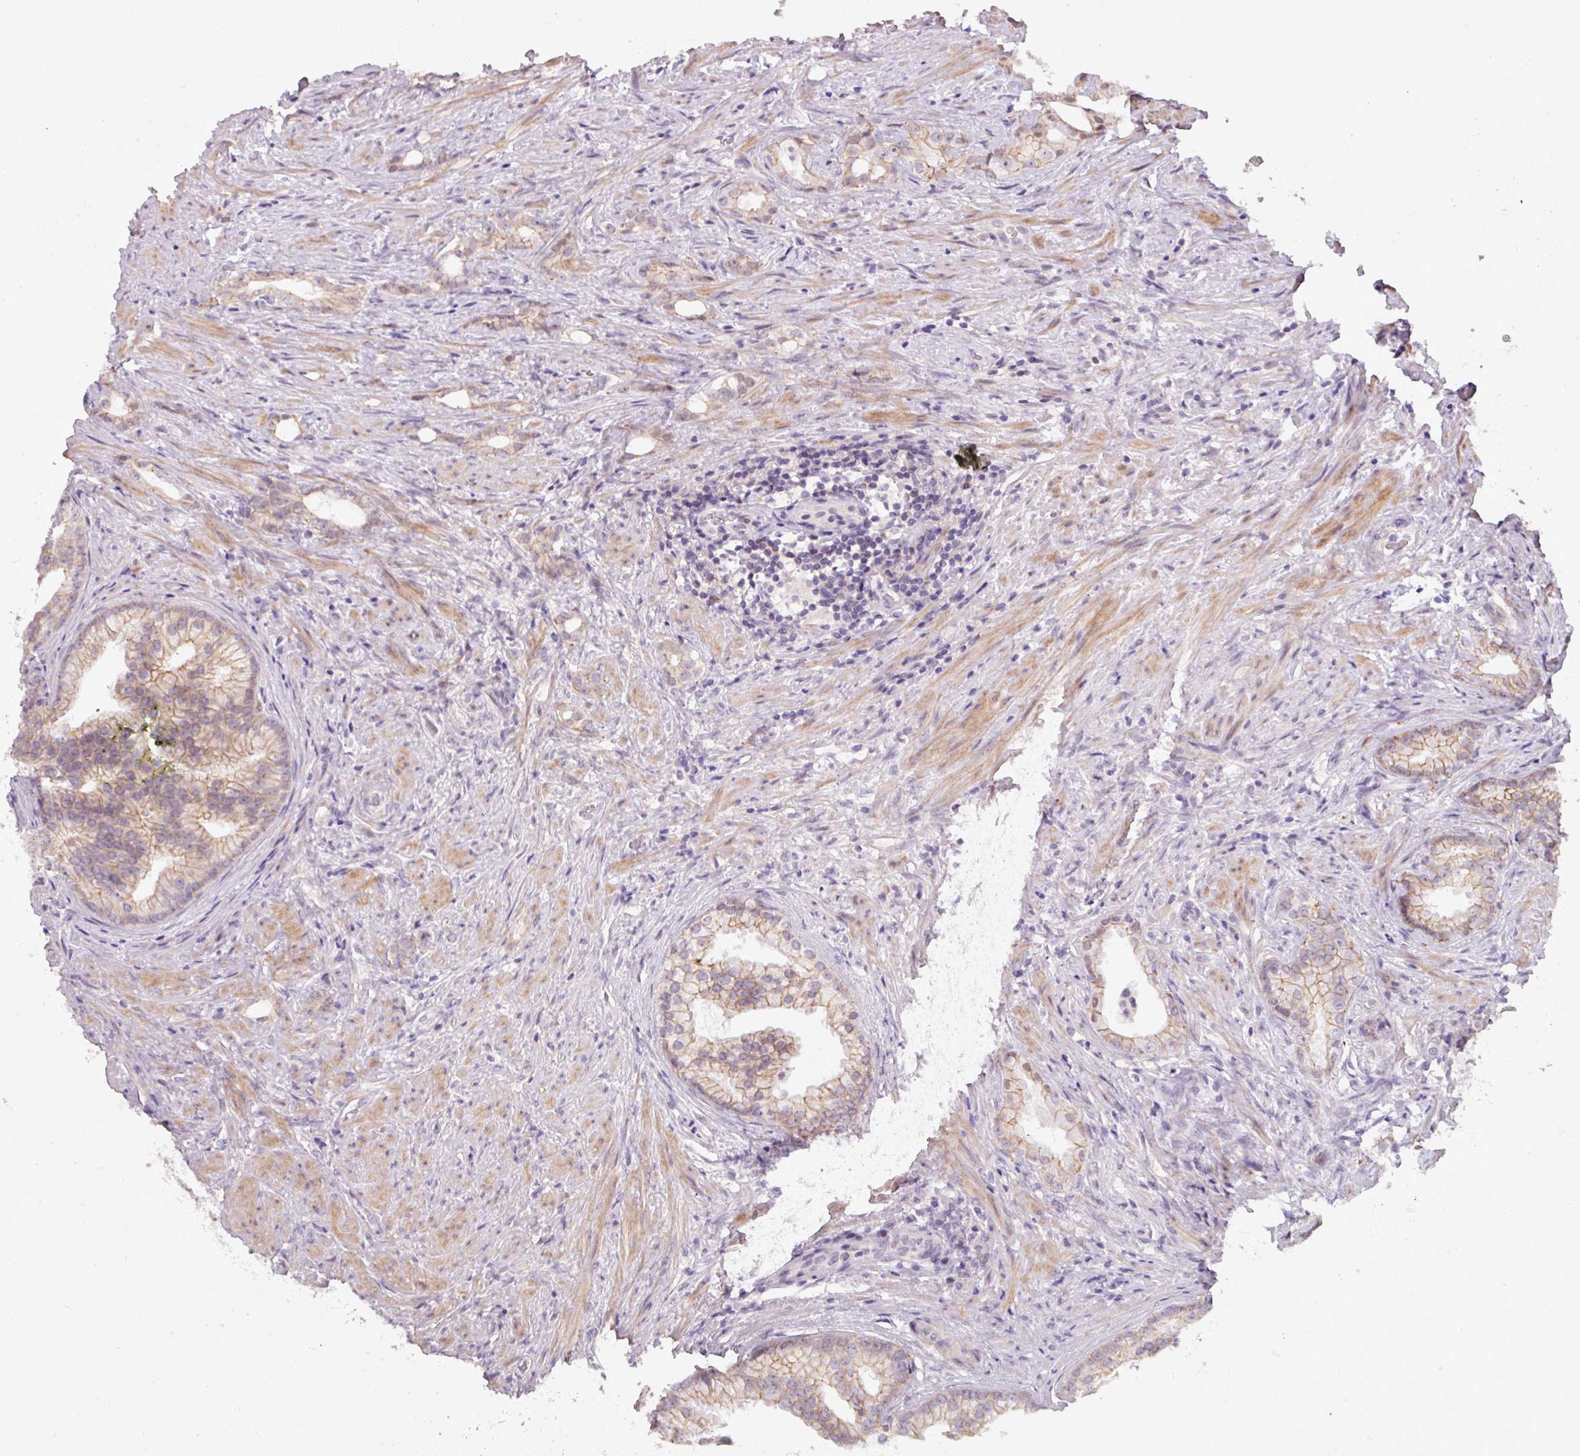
{"staining": {"intensity": "moderate", "quantity": "25%-75%", "location": "cytoplasmic/membranous"}, "tissue": "prostate cancer", "cell_type": "Tumor cells", "image_type": "cancer", "snomed": [{"axis": "morphology", "description": "Adenocarcinoma, Low grade"}, {"axis": "topography", "description": "Prostate"}], "caption": "Immunohistochemistry (DAB) staining of human prostate cancer (adenocarcinoma (low-grade)) demonstrates moderate cytoplasmic/membranous protein expression in about 25%-75% of tumor cells.", "gene": "PNMA6A", "patient": {"sex": "male", "age": 71}}